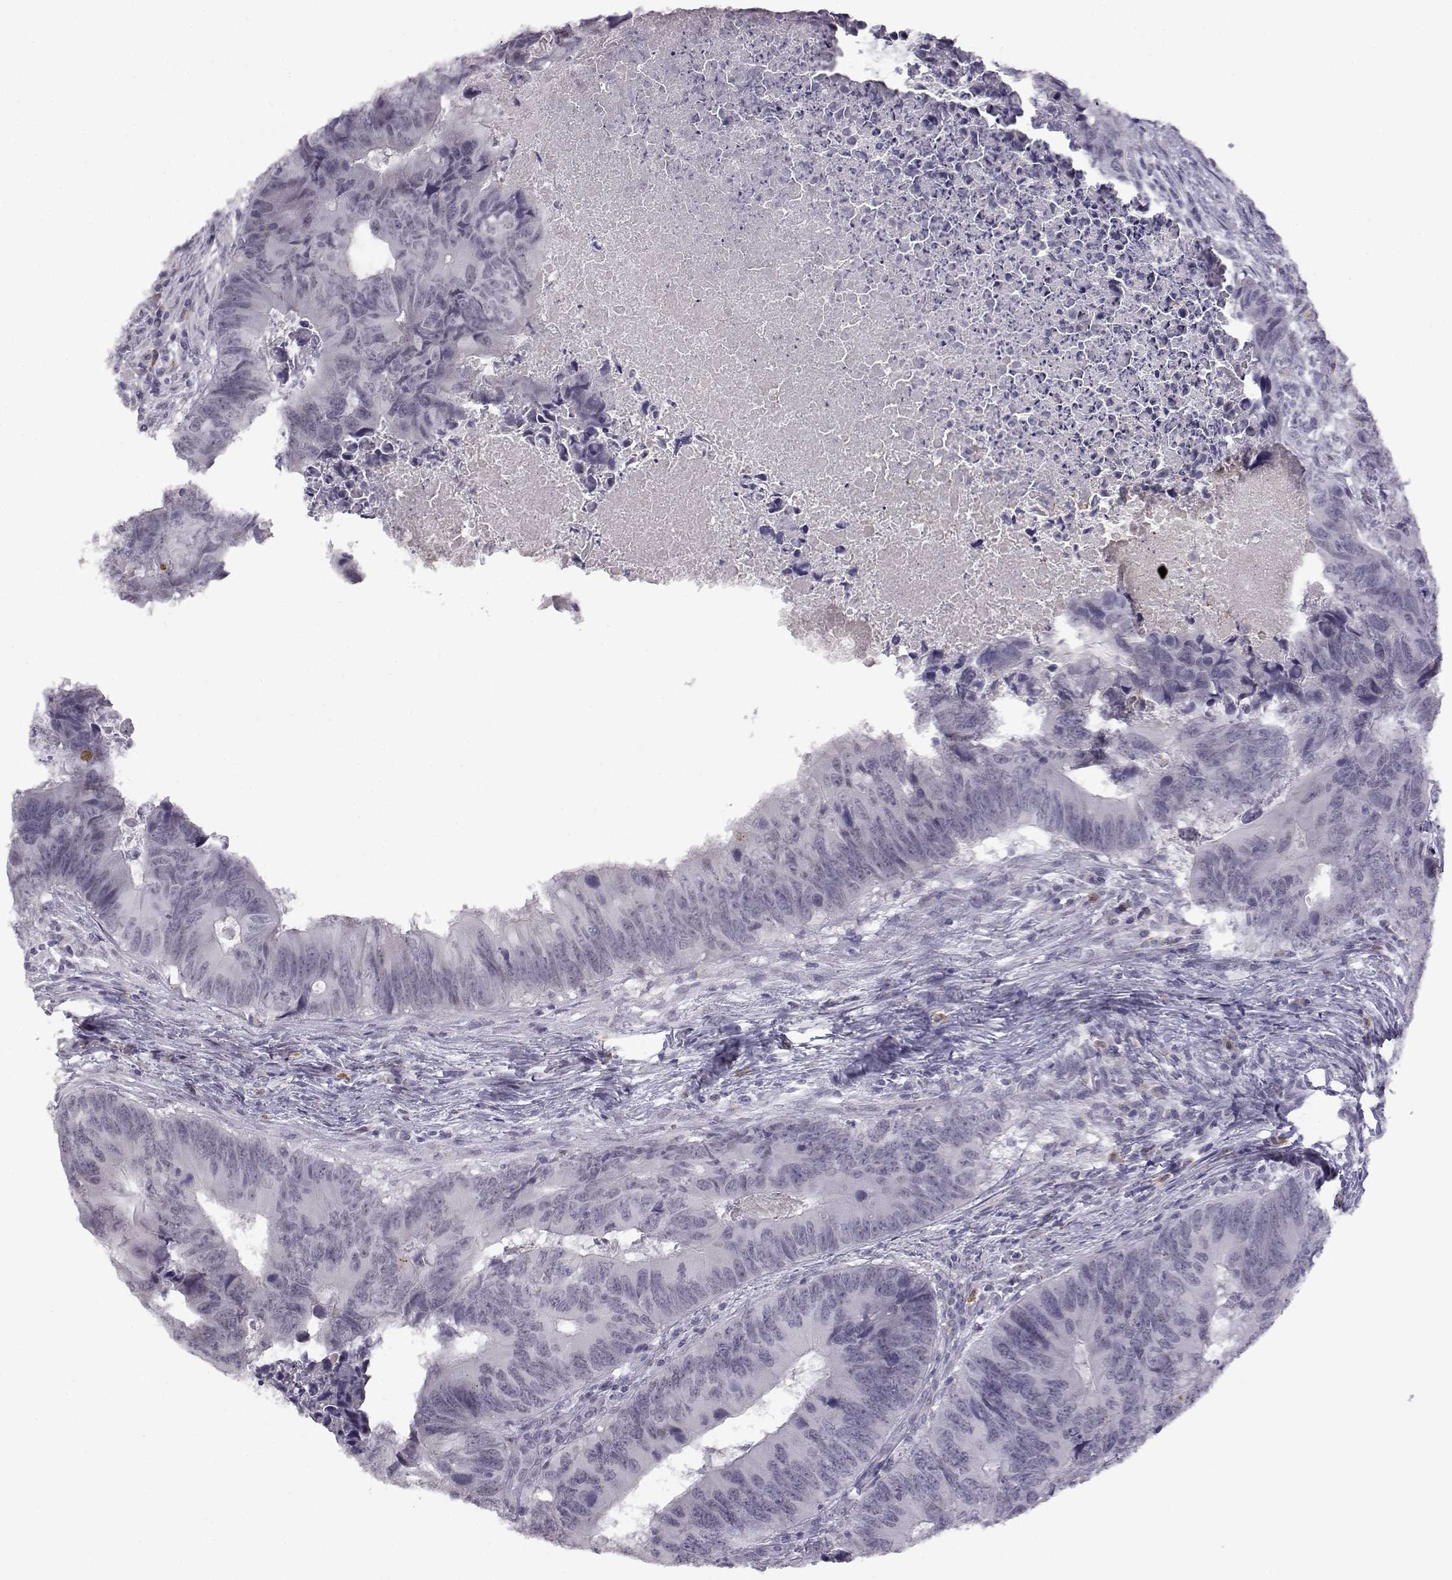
{"staining": {"intensity": "negative", "quantity": "none", "location": "none"}, "tissue": "colorectal cancer", "cell_type": "Tumor cells", "image_type": "cancer", "snomed": [{"axis": "morphology", "description": "Adenocarcinoma, NOS"}, {"axis": "topography", "description": "Colon"}], "caption": "Histopathology image shows no protein positivity in tumor cells of adenocarcinoma (colorectal) tissue. (Immunohistochemistry (ihc), brightfield microscopy, high magnification).", "gene": "VGF", "patient": {"sex": "female", "age": 82}}